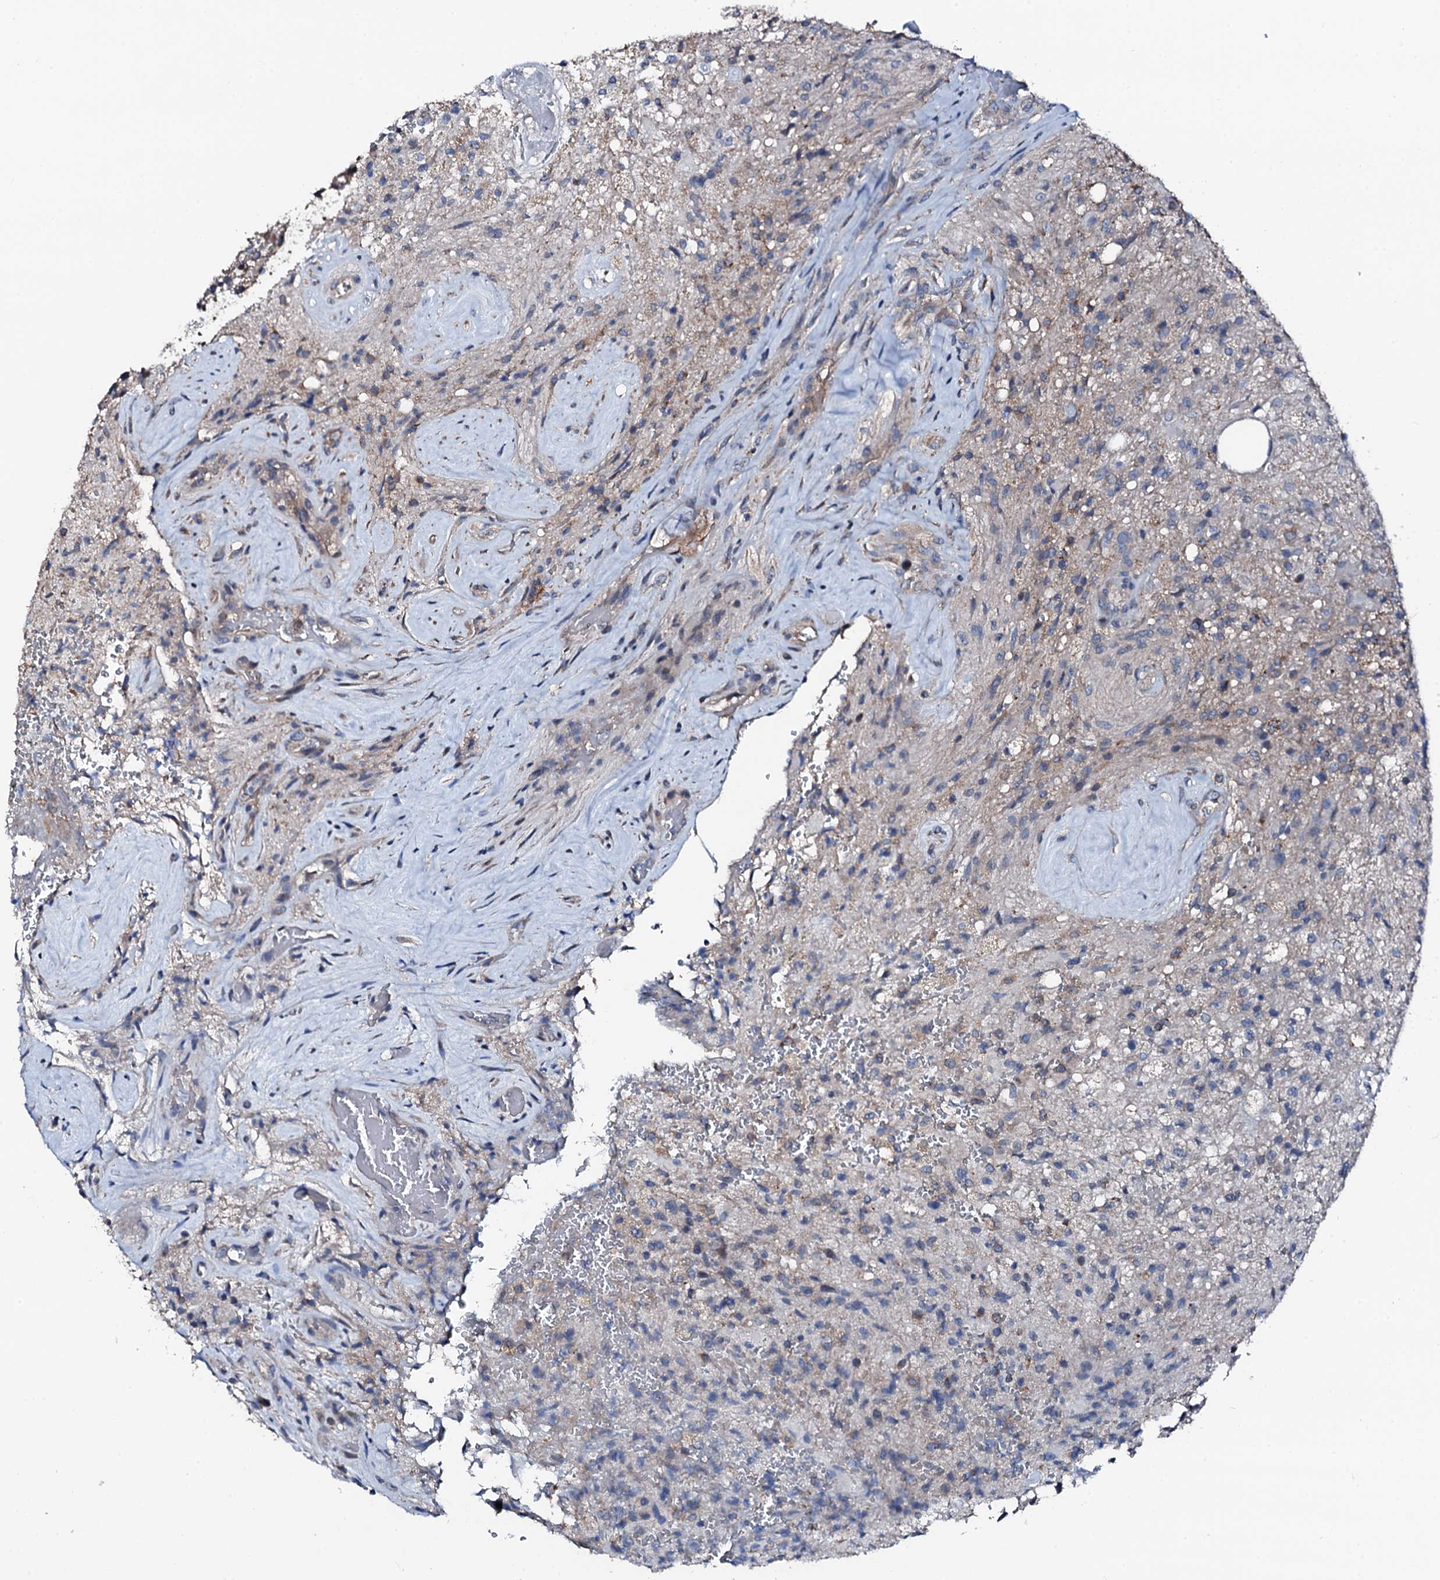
{"staining": {"intensity": "weak", "quantity": "<25%", "location": "cytoplasmic/membranous"}, "tissue": "glioma", "cell_type": "Tumor cells", "image_type": "cancer", "snomed": [{"axis": "morphology", "description": "Glioma, malignant, High grade"}, {"axis": "topography", "description": "Brain"}], "caption": "Protein analysis of glioma exhibits no significant positivity in tumor cells.", "gene": "TRAFD1", "patient": {"sex": "male", "age": 56}}